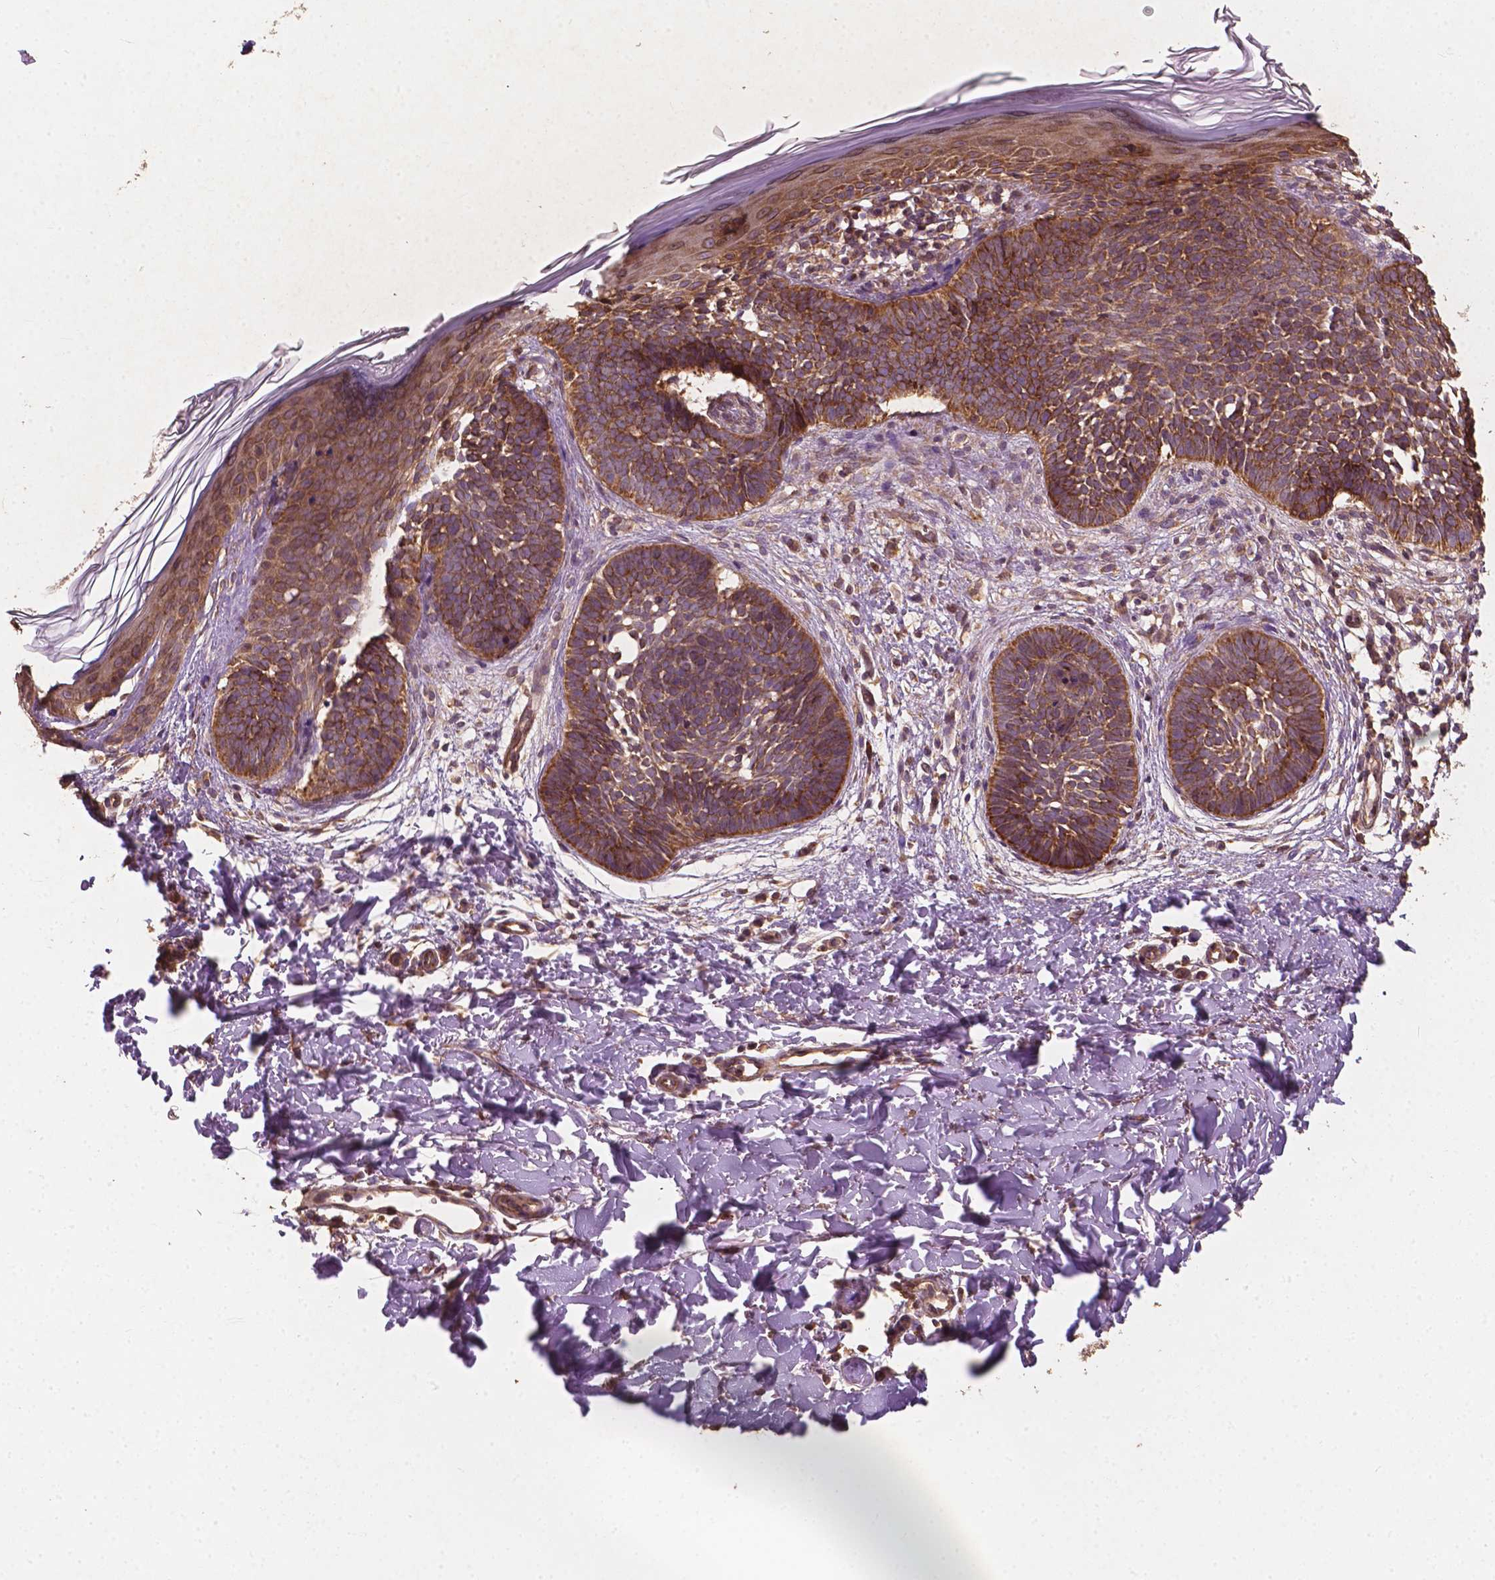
{"staining": {"intensity": "moderate", "quantity": ">75%", "location": "cytoplasmic/membranous"}, "tissue": "skin cancer", "cell_type": "Tumor cells", "image_type": "cancer", "snomed": [{"axis": "morphology", "description": "Basal cell carcinoma"}, {"axis": "topography", "description": "Skin"}], "caption": "Skin cancer (basal cell carcinoma) tissue exhibits moderate cytoplasmic/membranous staining in about >75% of tumor cells, visualized by immunohistochemistry.", "gene": "G3BP1", "patient": {"sex": "female", "age": 51}}